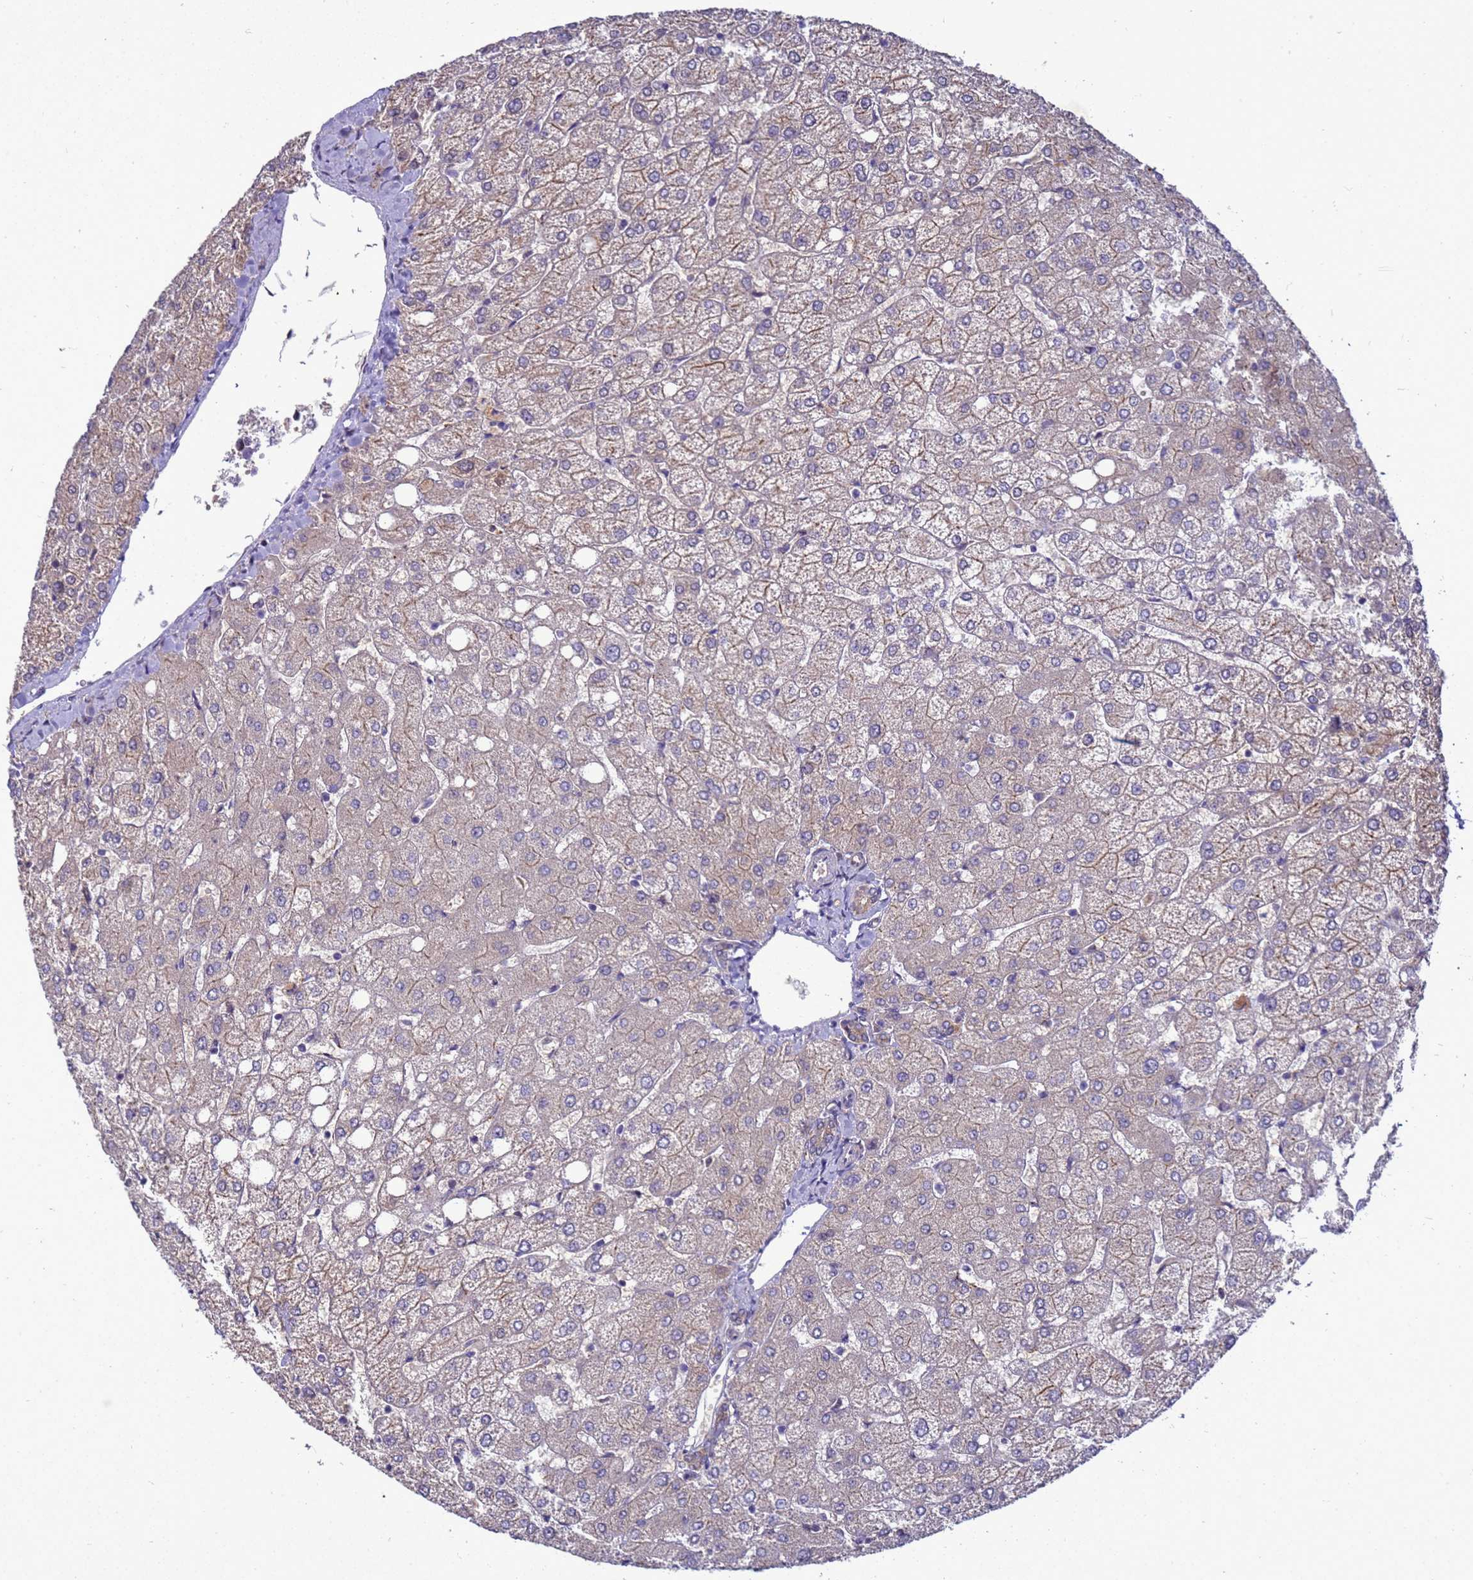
{"staining": {"intensity": "weak", "quantity": "25%-75%", "location": "cytoplasmic/membranous"}, "tissue": "liver", "cell_type": "Cholangiocytes", "image_type": "normal", "snomed": [{"axis": "morphology", "description": "Normal tissue, NOS"}, {"axis": "topography", "description": "Liver"}], "caption": "Protein staining of unremarkable liver demonstrates weak cytoplasmic/membranous staining in approximately 25%-75% of cholangiocytes. (IHC, brightfield microscopy, high magnification).", "gene": "EIF4EBP3", "patient": {"sex": "female", "age": 54}}